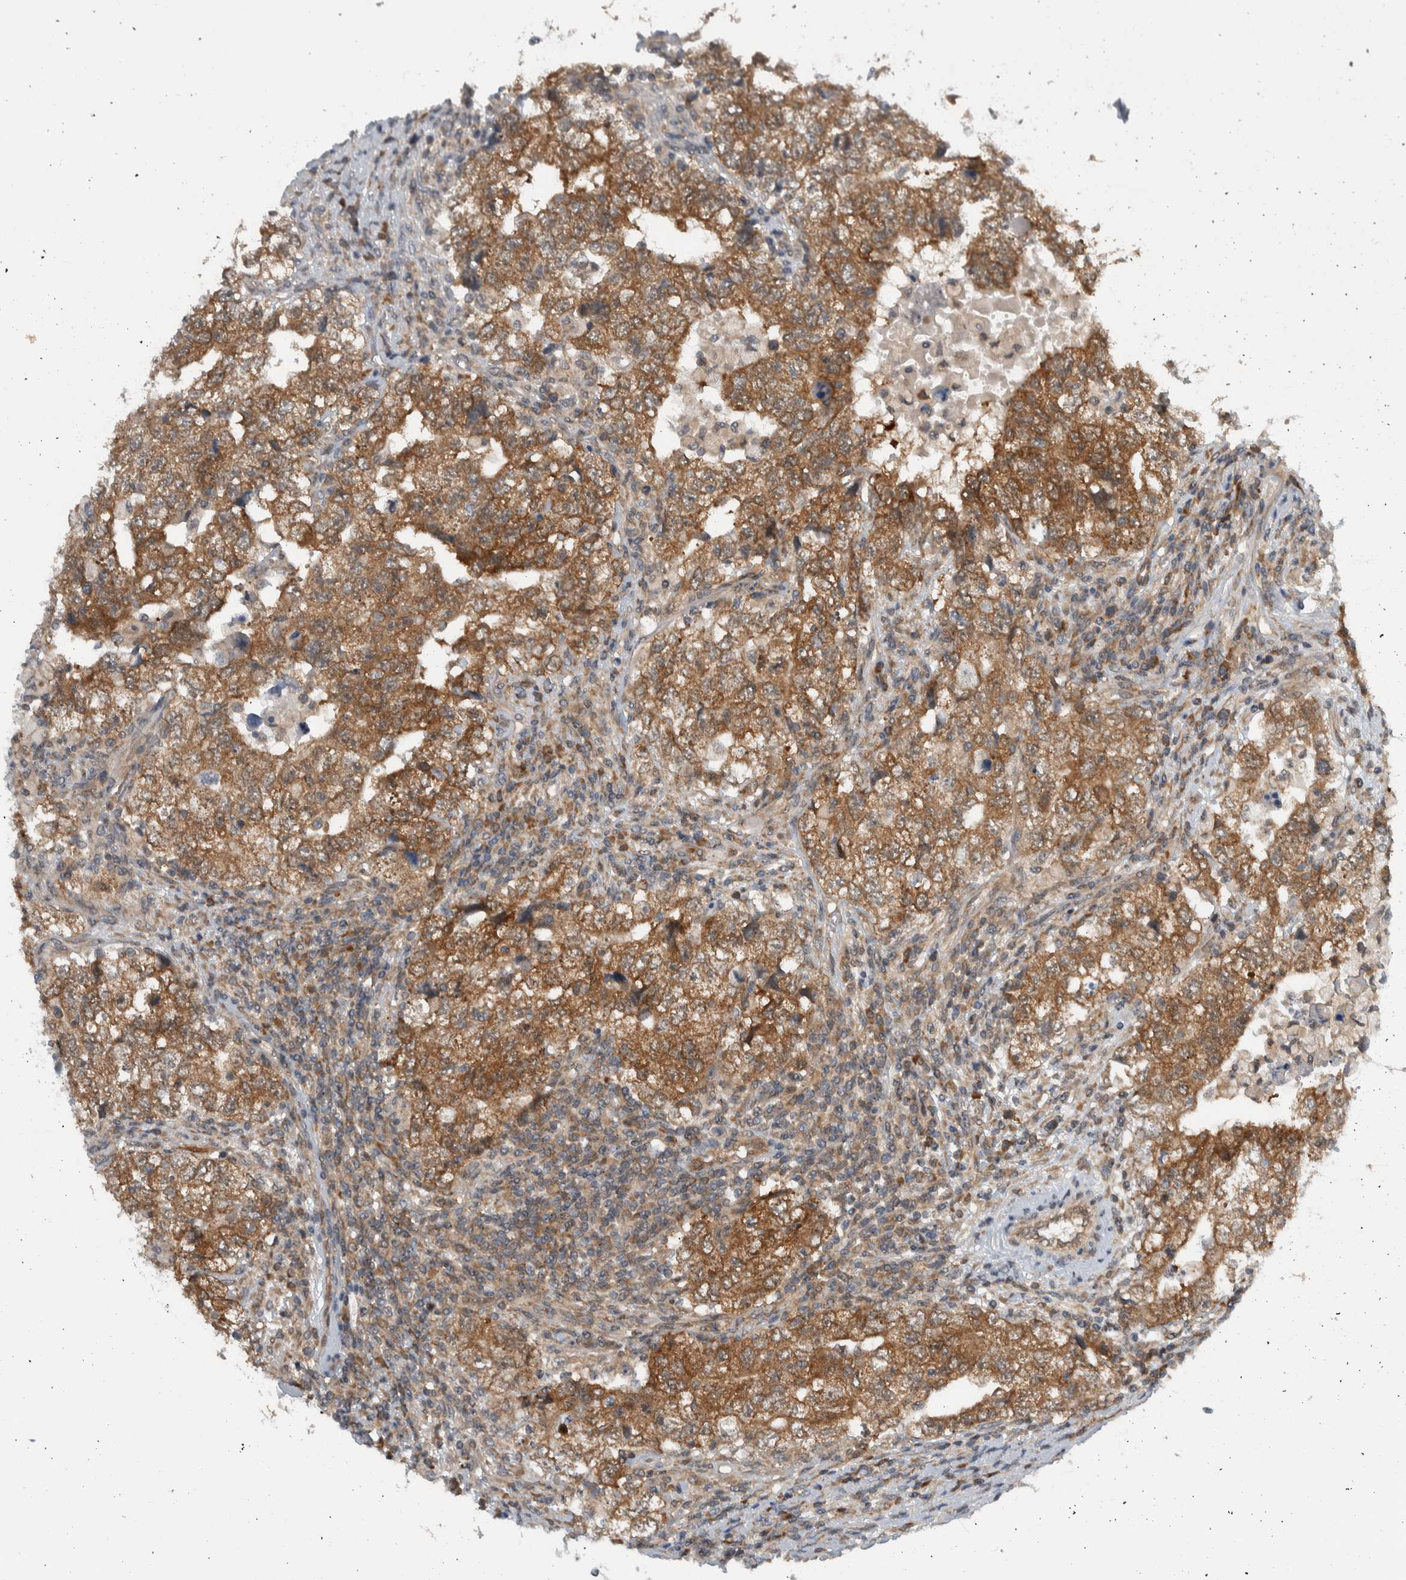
{"staining": {"intensity": "moderate", "quantity": ">75%", "location": "cytoplasmic/membranous"}, "tissue": "testis cancer", "cell_type": "Tumor cells", "image_type": "cancer", "snomed": [{"axis": "morphology", "description": "Carcinoma, Embryonal, NOS"}, {"axis": "topography", "description": "Testis"}], "caption": "High-power microscopy captured an immunohistochemistry (IHC) micrograph of embryonal carcinoma (testis), revealing moderate cytoplasmic/membranous expression in approximately >75% of tumor cells.", "gene": "CCDC43", "patient": {"sex": "male", "age": 36}}